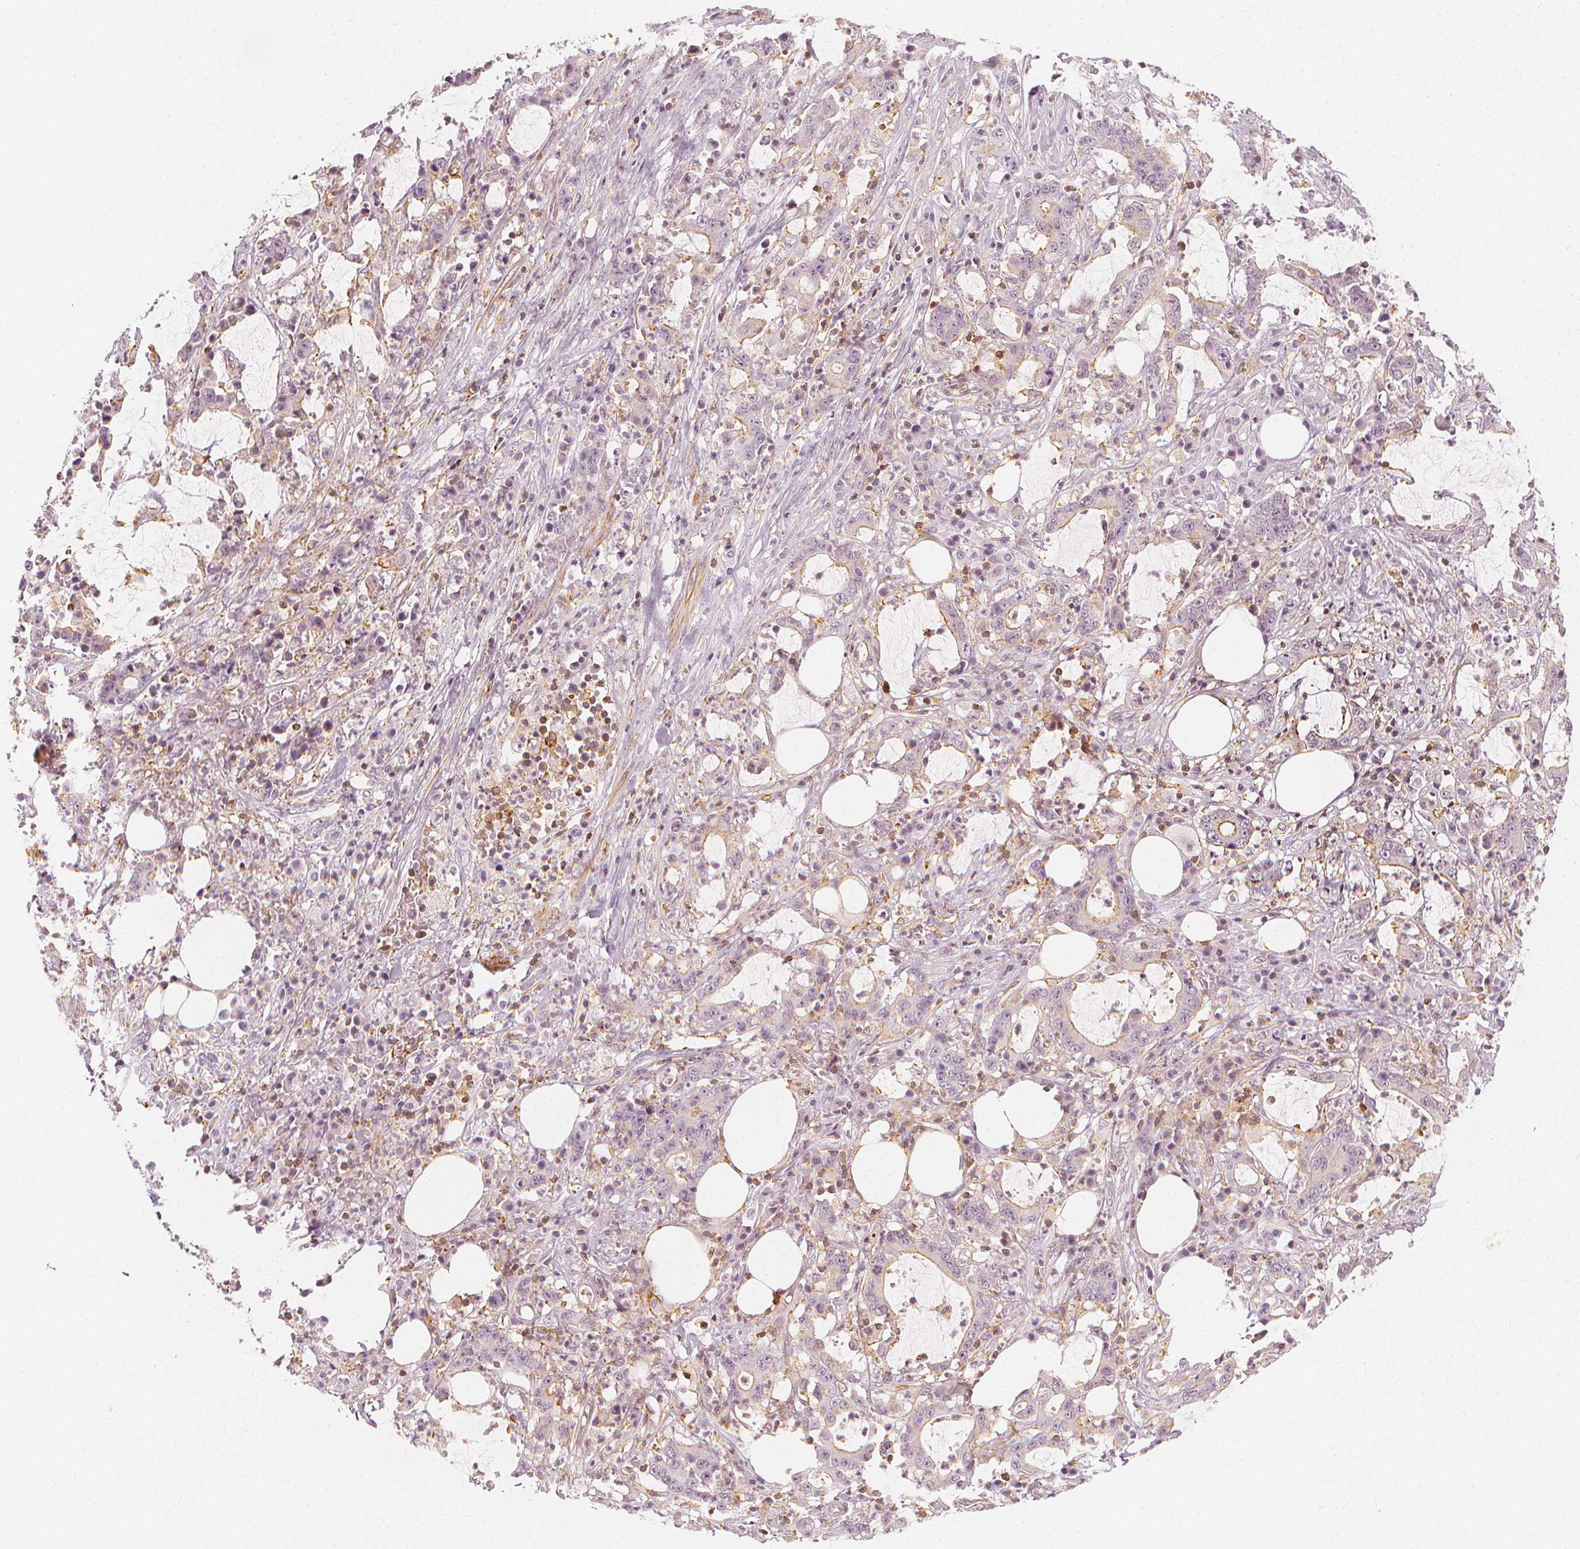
{"staining": {"intensity": "negative", "quantity": "none", "location": "none"}, "tissue": "stomach cancer", "cell_type": "Tumor cells", "image_type": "cancer", "snomed": [{"axis": "morphology", "description": "Adenocarcinoma, NOS"}, {"axis": "topography", "description": "Stomach, upper"}], "caption": "Tumor cells show no significant protein staining in stomach cancer (adenocarcinoma).", "gene": "ARHGAP26", "patient": {"sex": "male", "age": 68}}